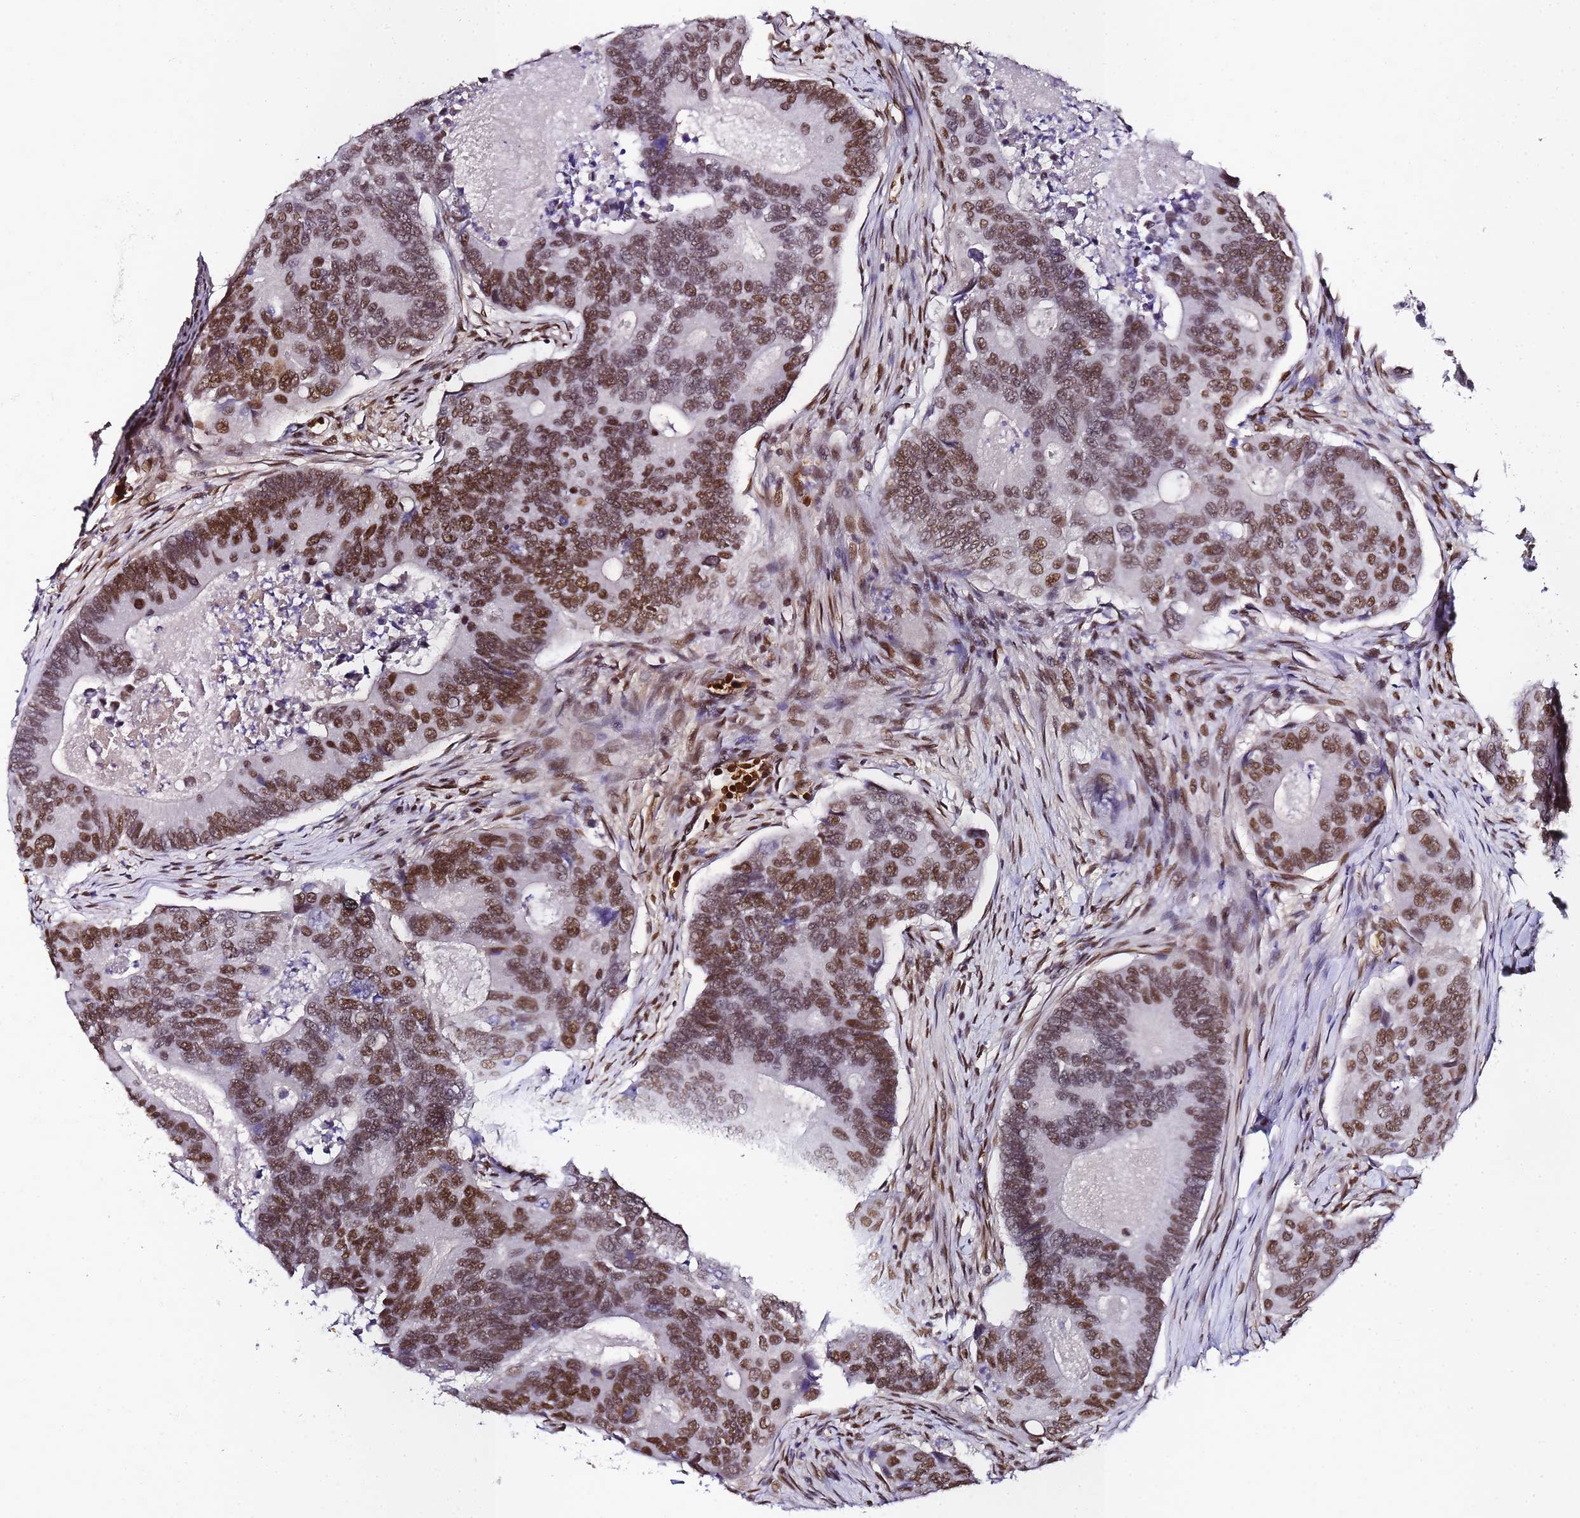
{"staining": {"intensity": "moderate", "quantity": ">75%", "location": "nuclear"}, "tissue": "colorectal cancer", "cell_type": "Tumor cells", "image_type": "cancer", "snomed": [{"axis": "morphology", "description": "Adenocarcinoma, NOS"}, {"axis": "topography", "description": "Colon"}], "caption": "Protein positivity by IHC reveals moderate nuclear staining in about >75% of tumor cells in colorectal cancer.", "gene": "POLR1A", "patient": {"sex": "female", "age": 67}}